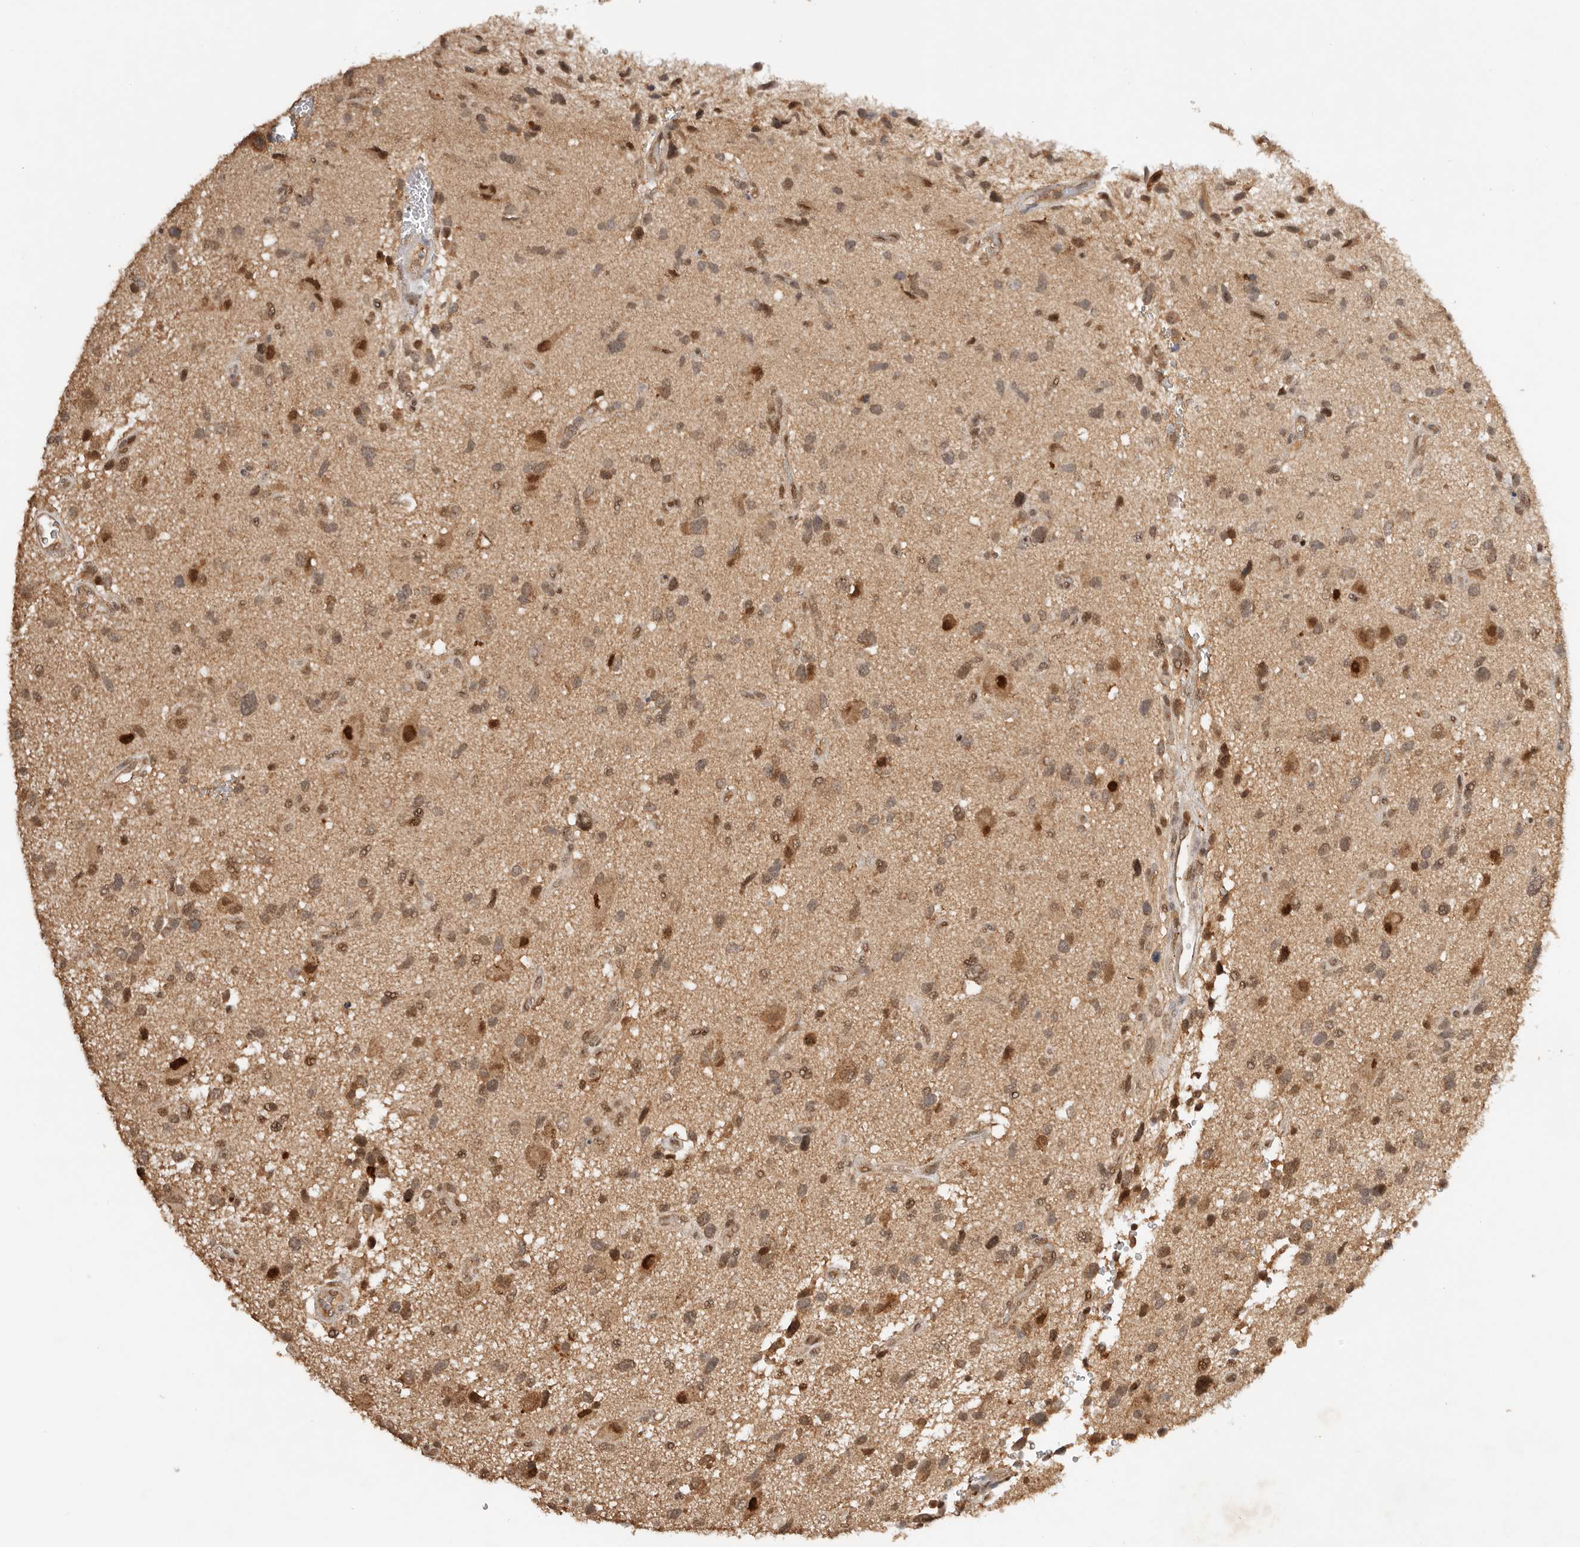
{"staining": {"intensity": "moderate", "quantity": ">75%", "location": "cytoplasmic/membranous,nuclear"}, "tissue": "glioma", "cell_type": "Tumor cells", "image_type": "cancer", "snomed": [{"axis": "morphology", "description": "Glioma, malignant, High grade"}, {"axis": "topography", "description": "Brain"}], "caption": "About >75% of tumor cells in malignant glioma (high-grade) display moderate cytoplasmic/membranous and nuclear protein positivity as visualized by brown immunohistochemical staining.", "gene": "SEC14L1", "patient": {"sex": "male", "age": 33}}